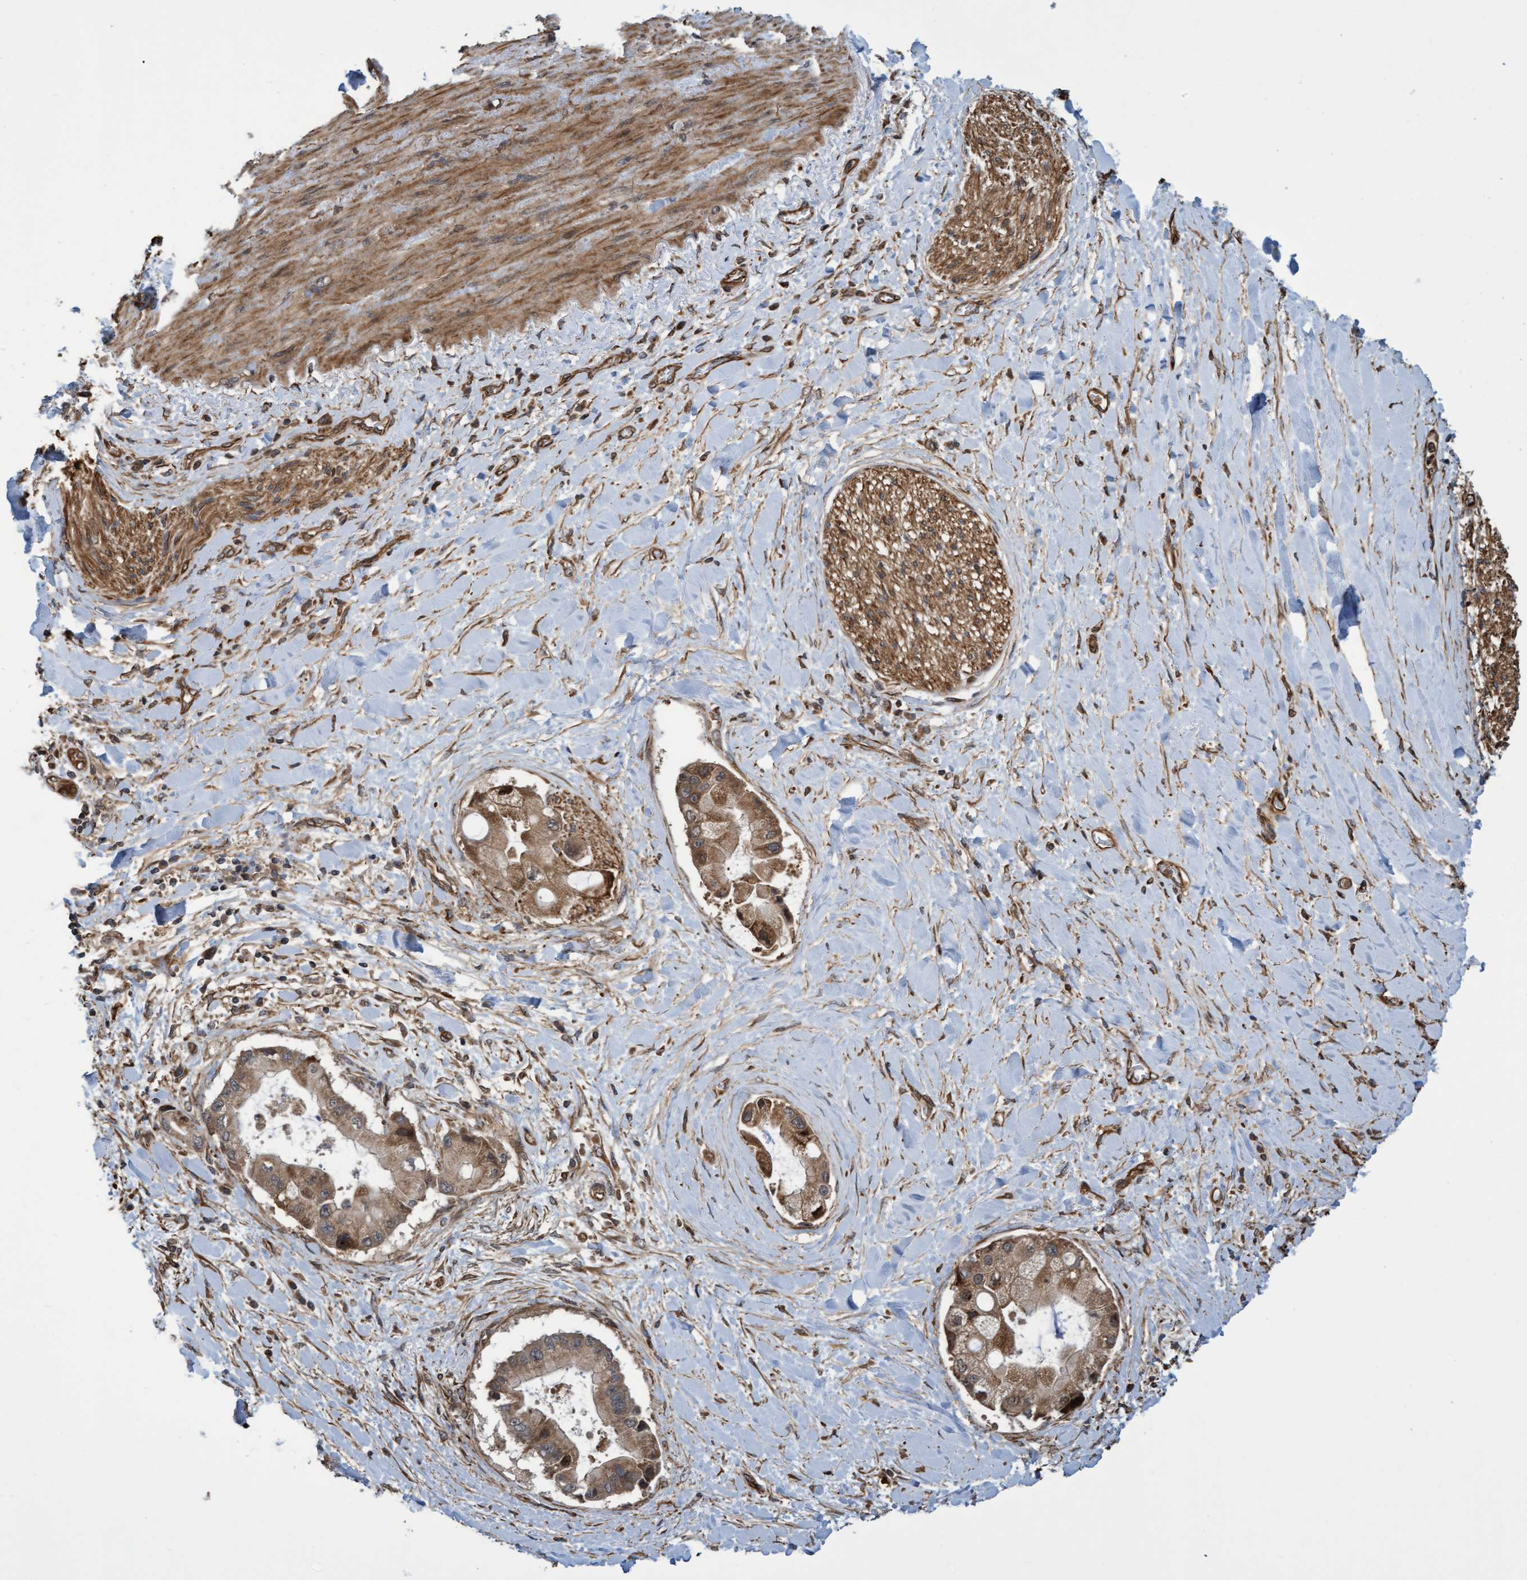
{"staining": {"intensity": "moderate", "quantity": ">75%", "location": "cytoplasmic/membranous"}, "tissue": "liver cancer", "cell_type": "Tumor cells", "image_type": "cancer", "snomed": [{"axis": "morphology", "description": "Cholangiocarcinoma"}, {"axis": "topography", "description": "Liver"}], "caption": "Immunohistochemical staining of liver cholangiocarcinoma demonstrates medium levels of moderate cytoplasmic/membranous expression in approximately >75% of tumor cells.", "gene": "TNFRSF10B", "patient": {"sex": "male", "age": 50}}